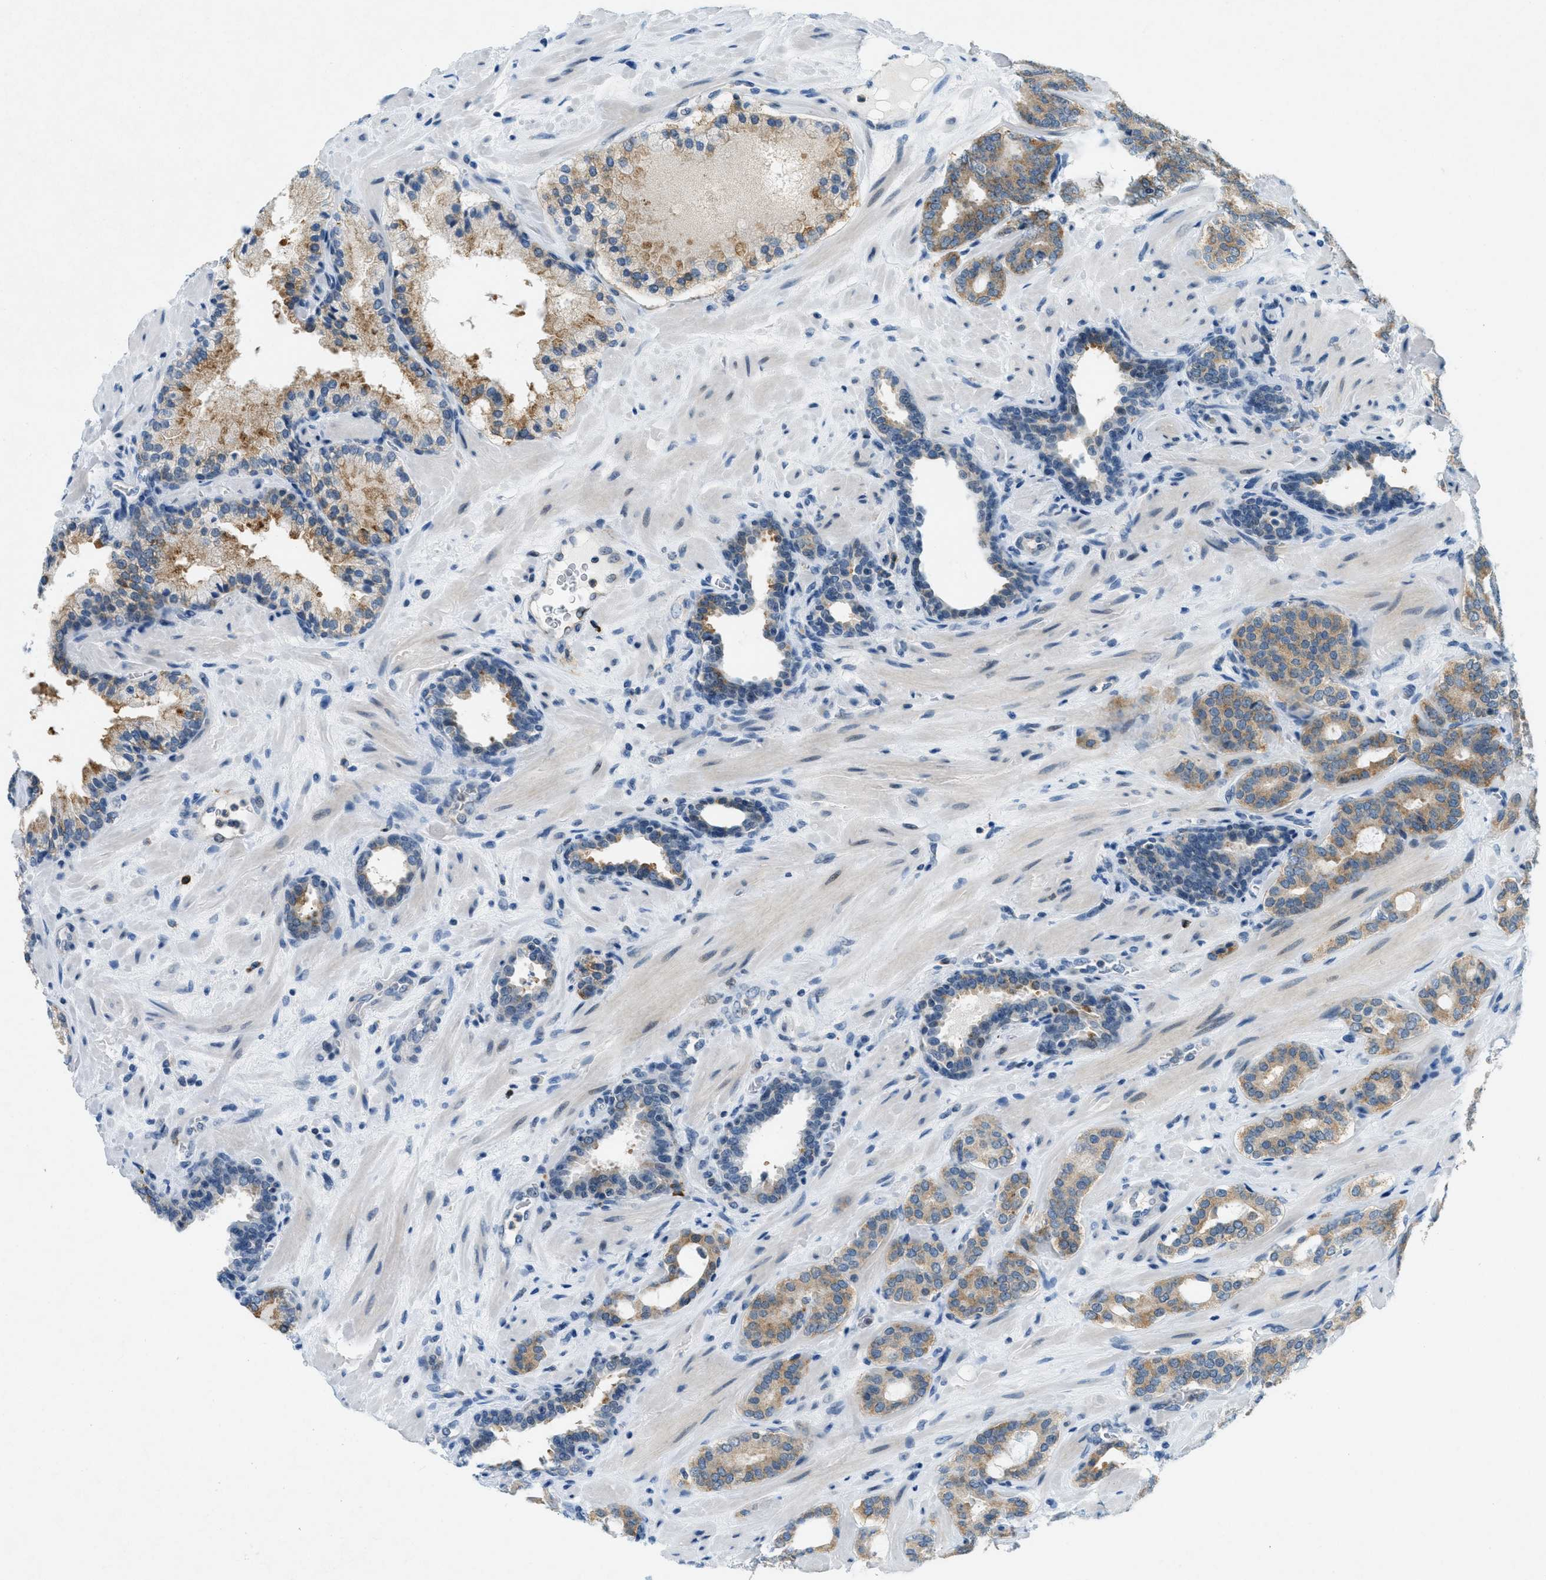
{"staining": {"intensity": "moderate", "quantity": ">75%", "location": "cytoplasmic/membranous"}, "tissue": "prostate cancer", "cell_type": "Tumor cells", "image_type": "cancer", "snomed": [{"axis": "morphology", "description": "Adenocarcinoma, Low grade"}, {"axis": "topography", "description": "Prostate"}], "caption": "A high-resolution image shows immunohistochemistry (IHC) staining of adenocarcinoma (low-grade) (prostate), which shows moderate cytoplasmic/membranous expression in about >75% of tumor cells.", "gene": "FYN", "patient": {"sex": "male", "age": 63}}